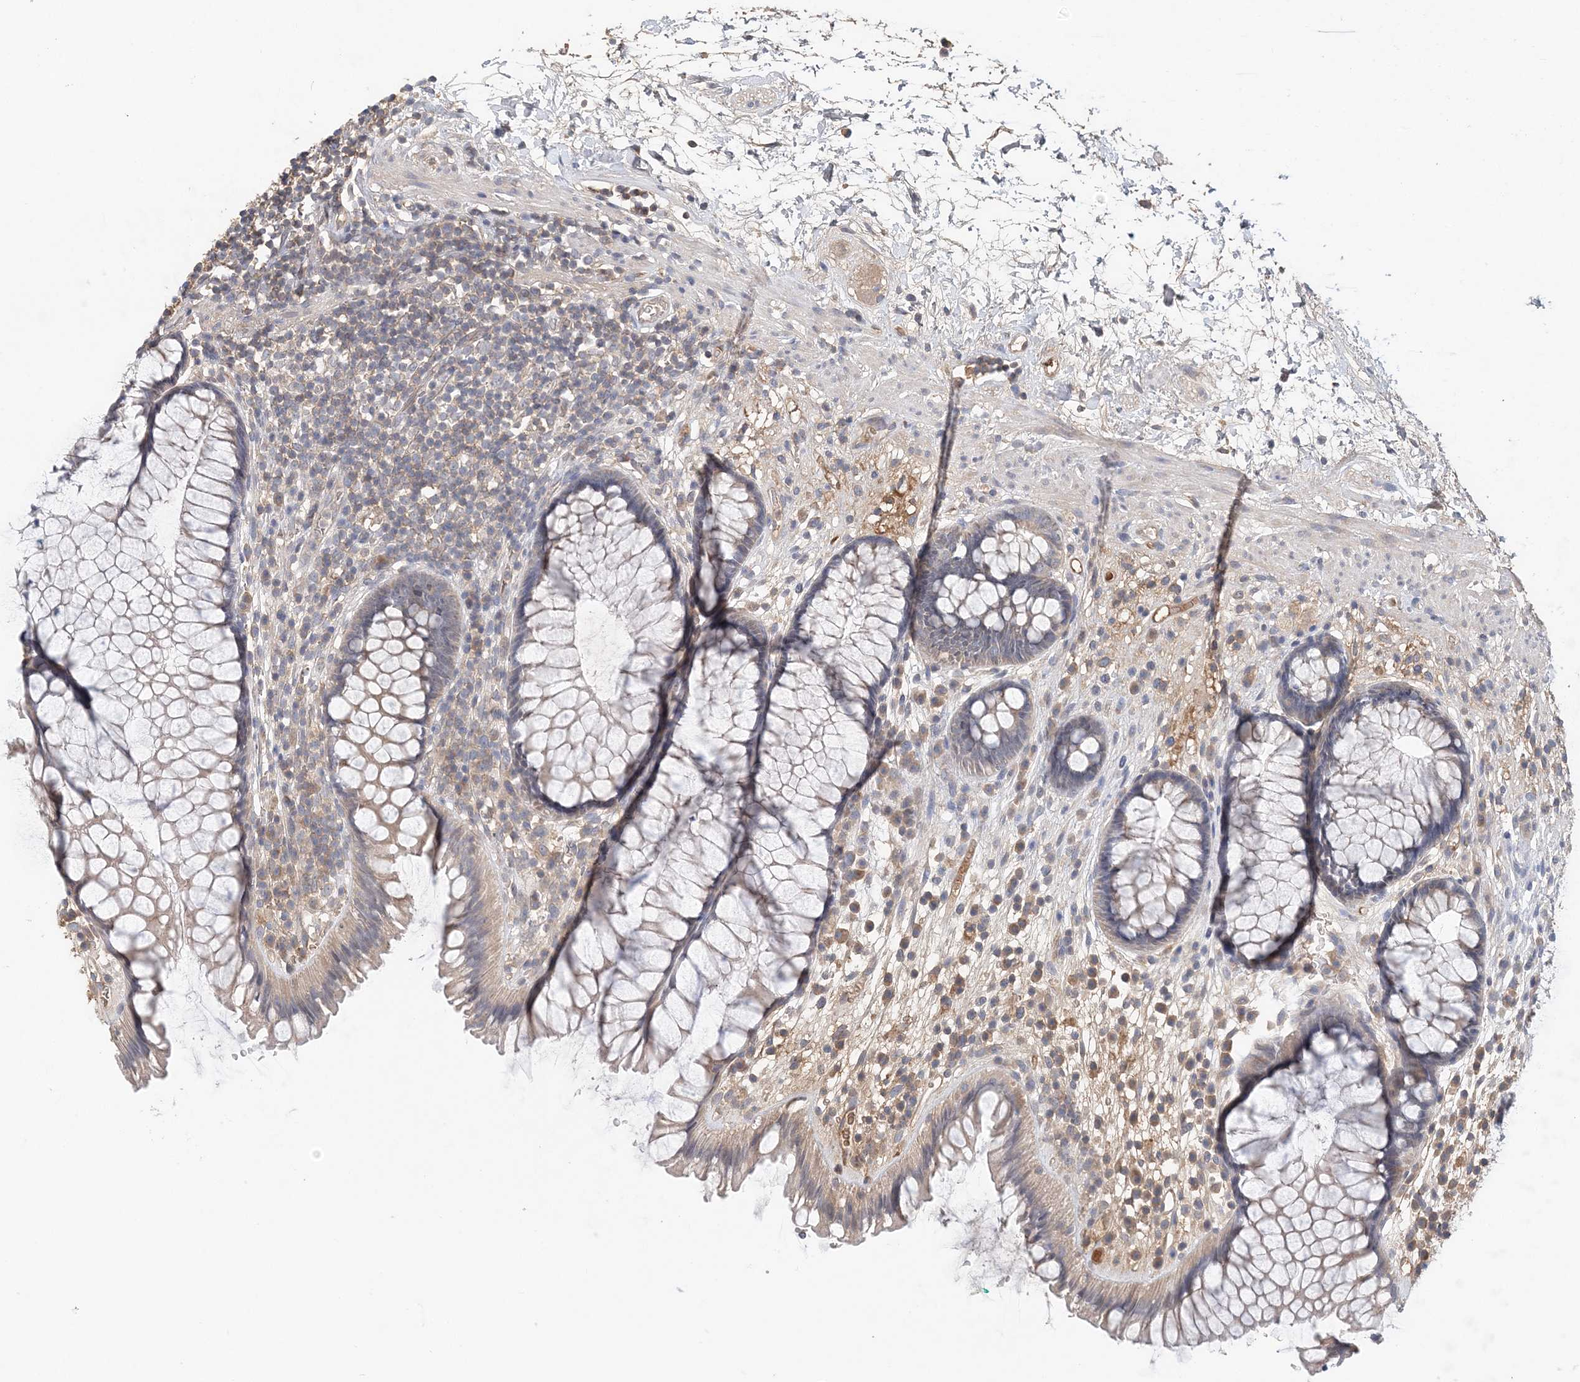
{"staining": {"intensity": "negative", "quantity": "none", "location": "none"}, "tissue": "rectum", "cell_type": "Glandular cells", "image_type": "normal", "snomed": [{"axis": "morphology", "description": "Normal tissue, NOS"}, {"axis": "topography", "description": "Rectum"}], "caption": "A histopathology image of rectum stained for a protein reveals no brown staining in glandular cells.", "gene": "SYCP3", "patient": {"sex": "male", "age": 51}}